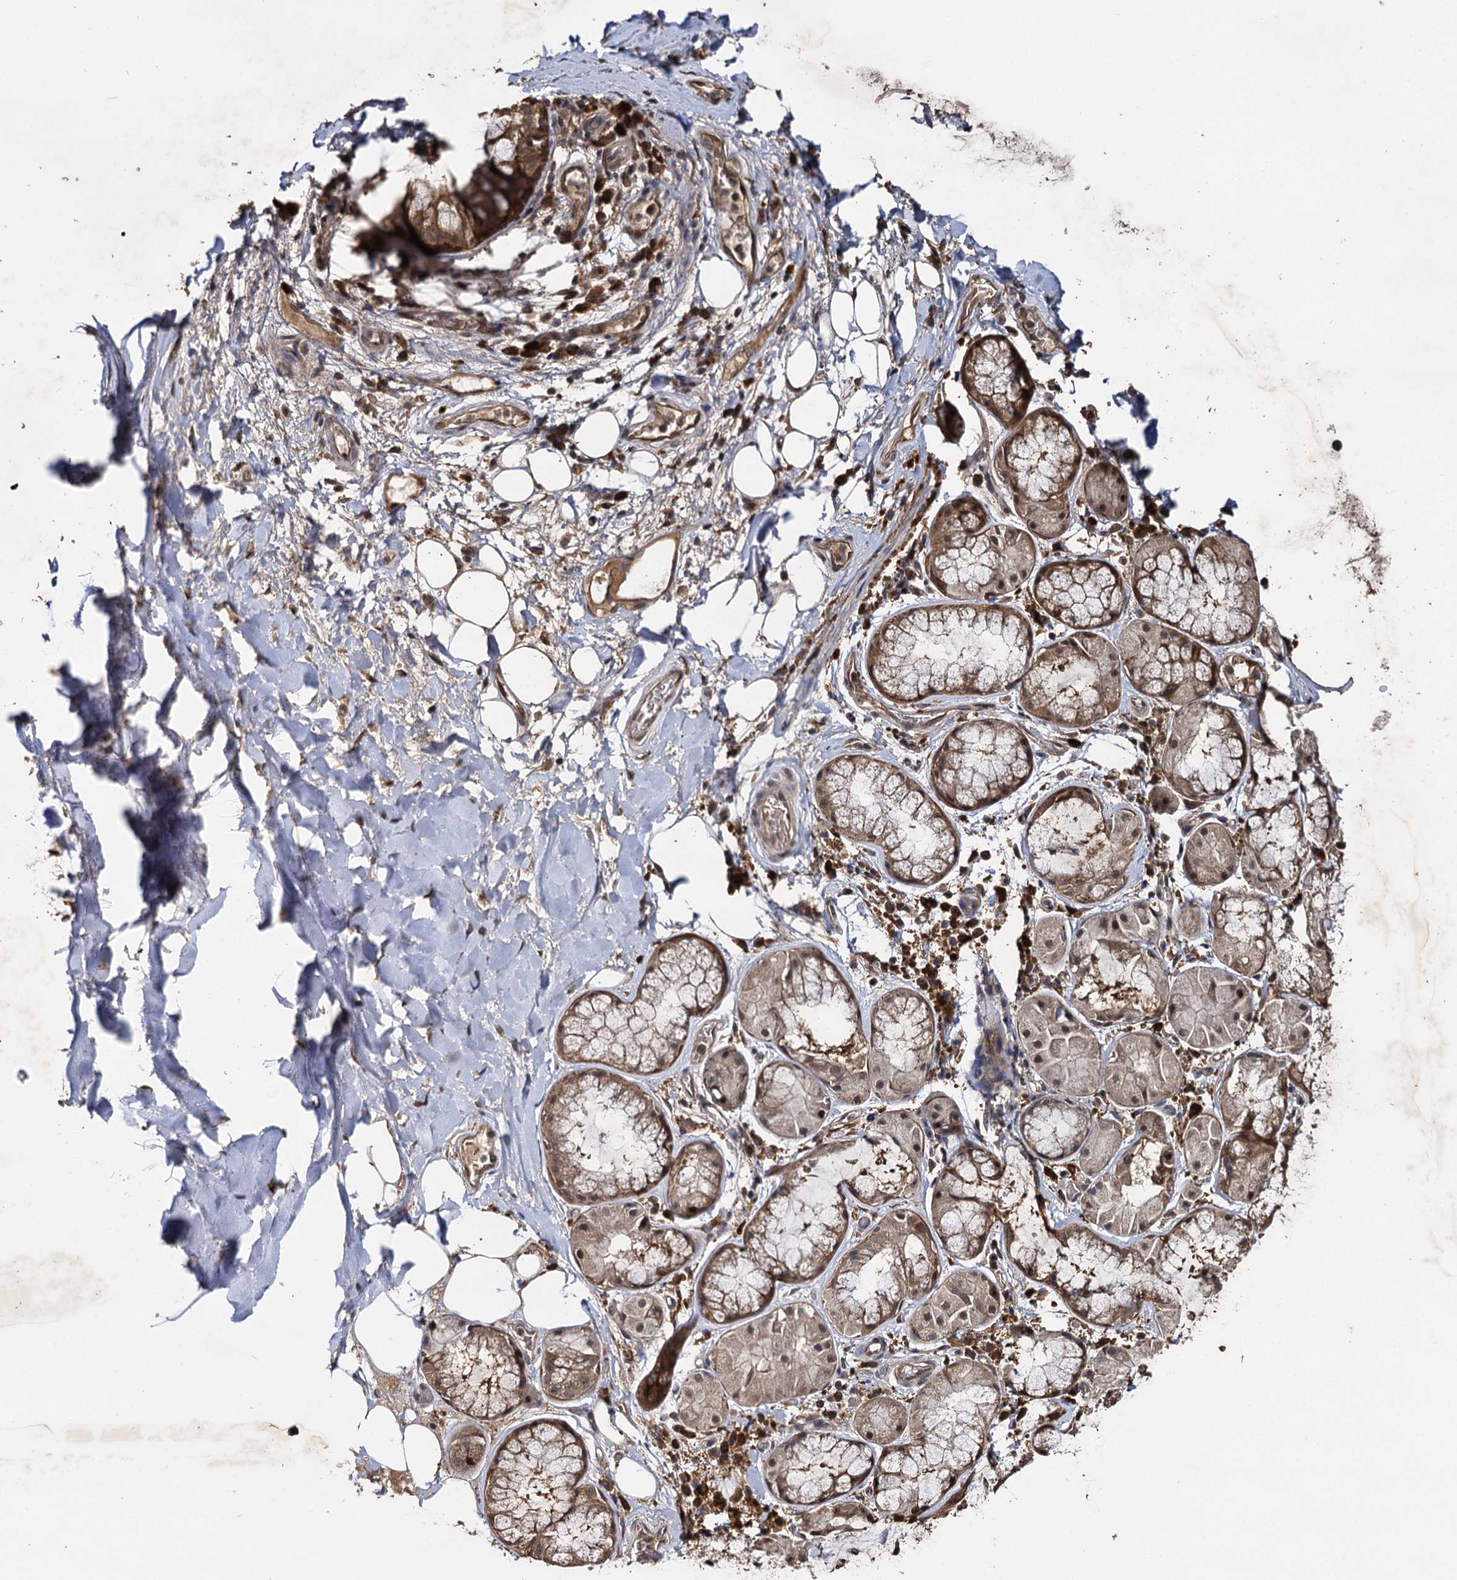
{"staining": {"intensity": "moderate", "quantity": ">75%", "location": "cytoplasmic/membranous,nuclear"}, "tissue": "adipose tissue", "cell_type": "Adipocytes", "image_type": "normal", "snomed": [{"axis": "morphology", "description": "Normal tissue, NOS"}, {"axis": "topography", "description": "Lymph node"}, {"axis": "topography", "description": "Cartilage tissue"}, {"axis": "topography", "description": "Bronchus"}], "caption": "IHC staining of unremarkable adipose tissue, which demonstrates medium levels of moderate cytoplasmic/membranous,nuclear positivity in approximately >75% of adipocytes indicating moderate cytoplasmic/membranous,nuclear protein expression. The staining was performed using DAB (brown) for protein detection and nuclei were counterstained in hematoxylin (blue).", "gene": "SLC46A3", "patient": {"sex": "male", "age": 63}}